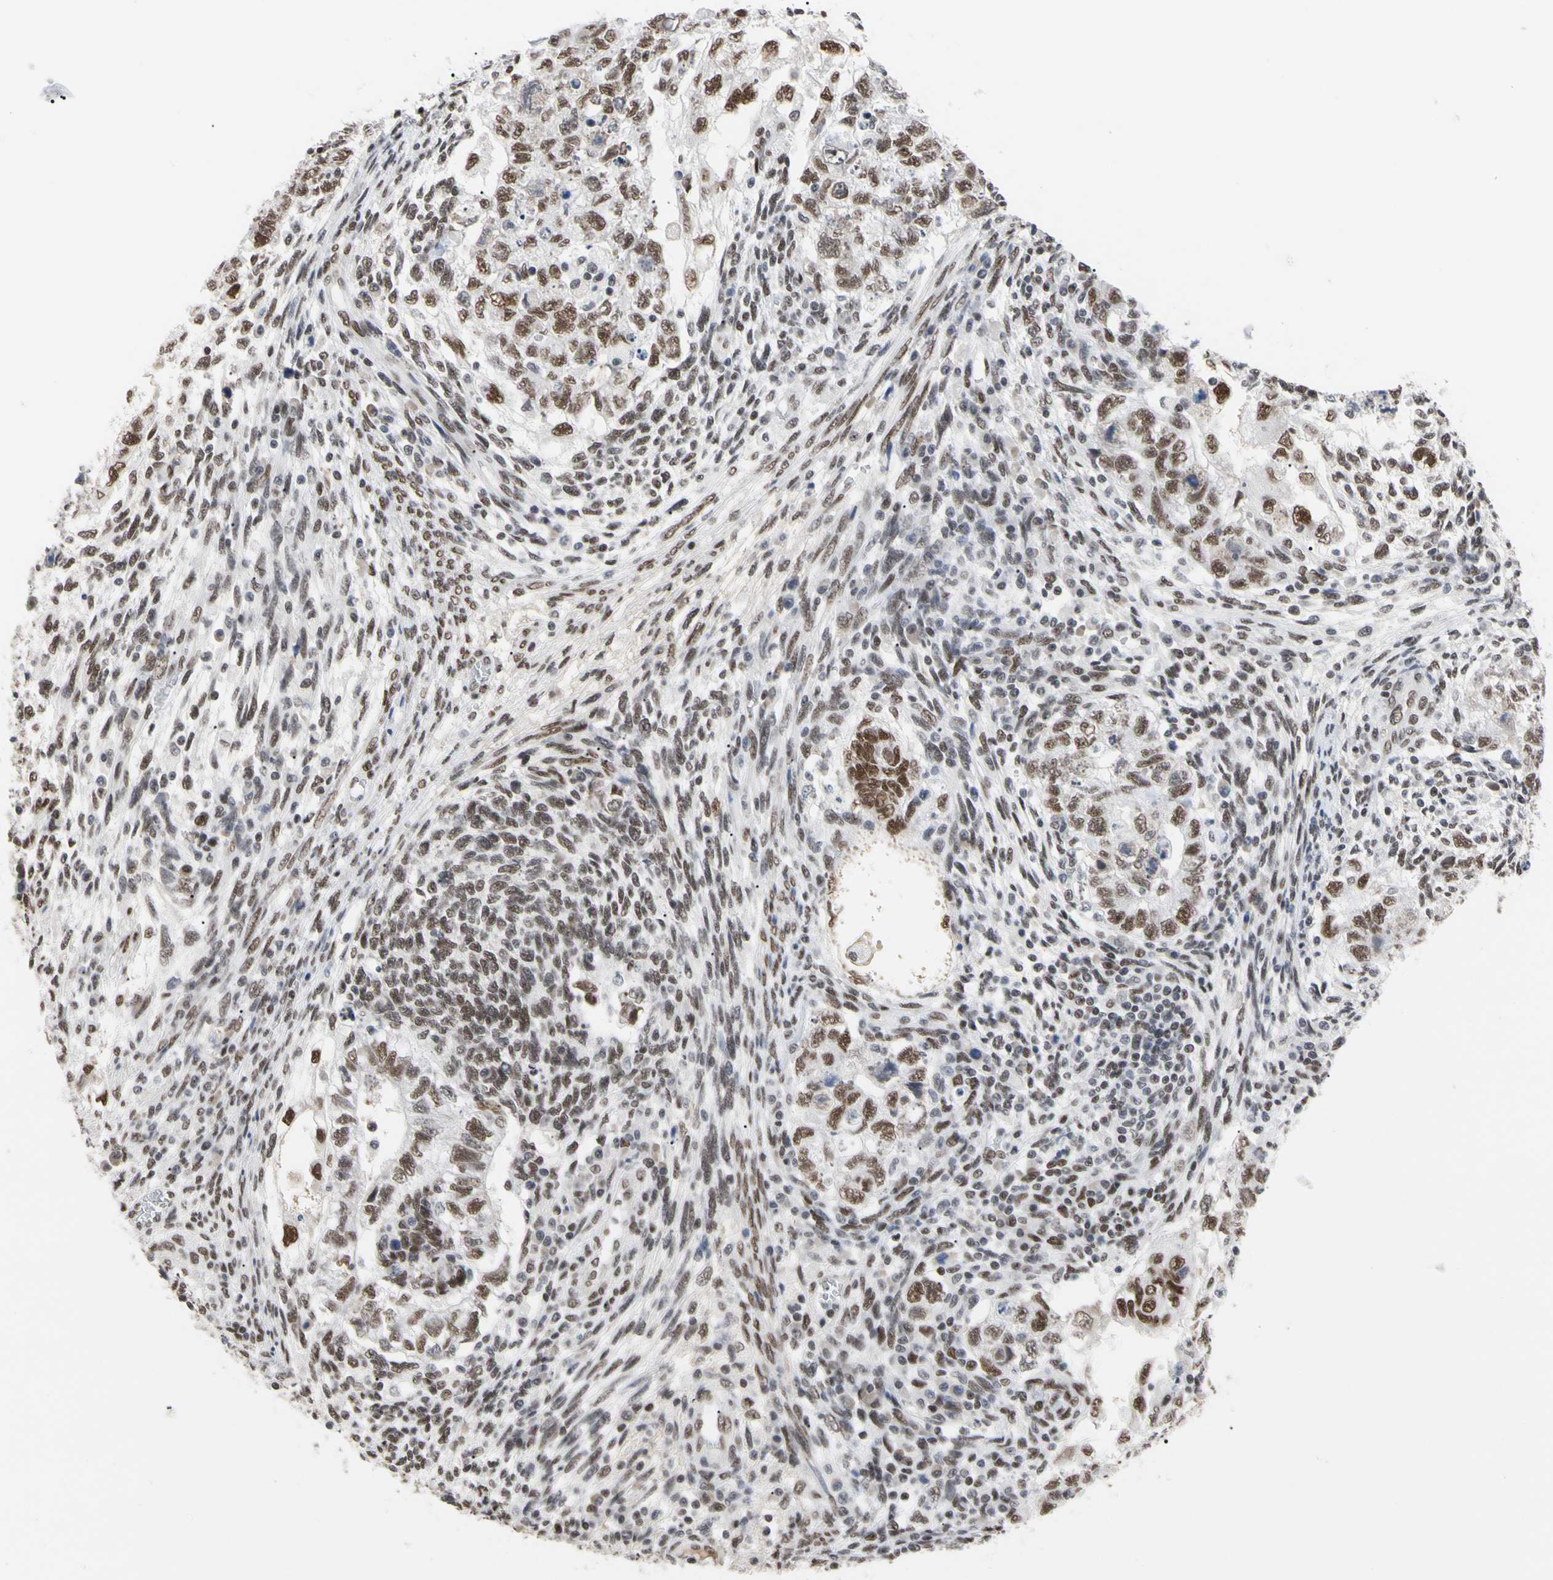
{"staining": {"intensity": "moderate", "quantity": ">75%", "location": "nuclear"}, "tissue": "testis cancer", "cell_type": "Tumor cells", "image_type": "cancer", "snomed": [{"axis": "morphology", "description": "Normal tissue, NOS"}, {"axis": "morphology", "description": "Carcinoma, Embryonal, NOS"}, {"axis": "topography", "description": "Testis"}], "caption": "Immunohistochemical staining of testis cancer displays medium levels of moderate nuclear protein expression in approximately >75% of tumor cells. The protein is stained brown, and the nuclei are stained in blue (DAB IHC with brightfield microscopy, high magnification).", "gene": "FAM98B", "patient": {"sex": "male", "age": 36}}